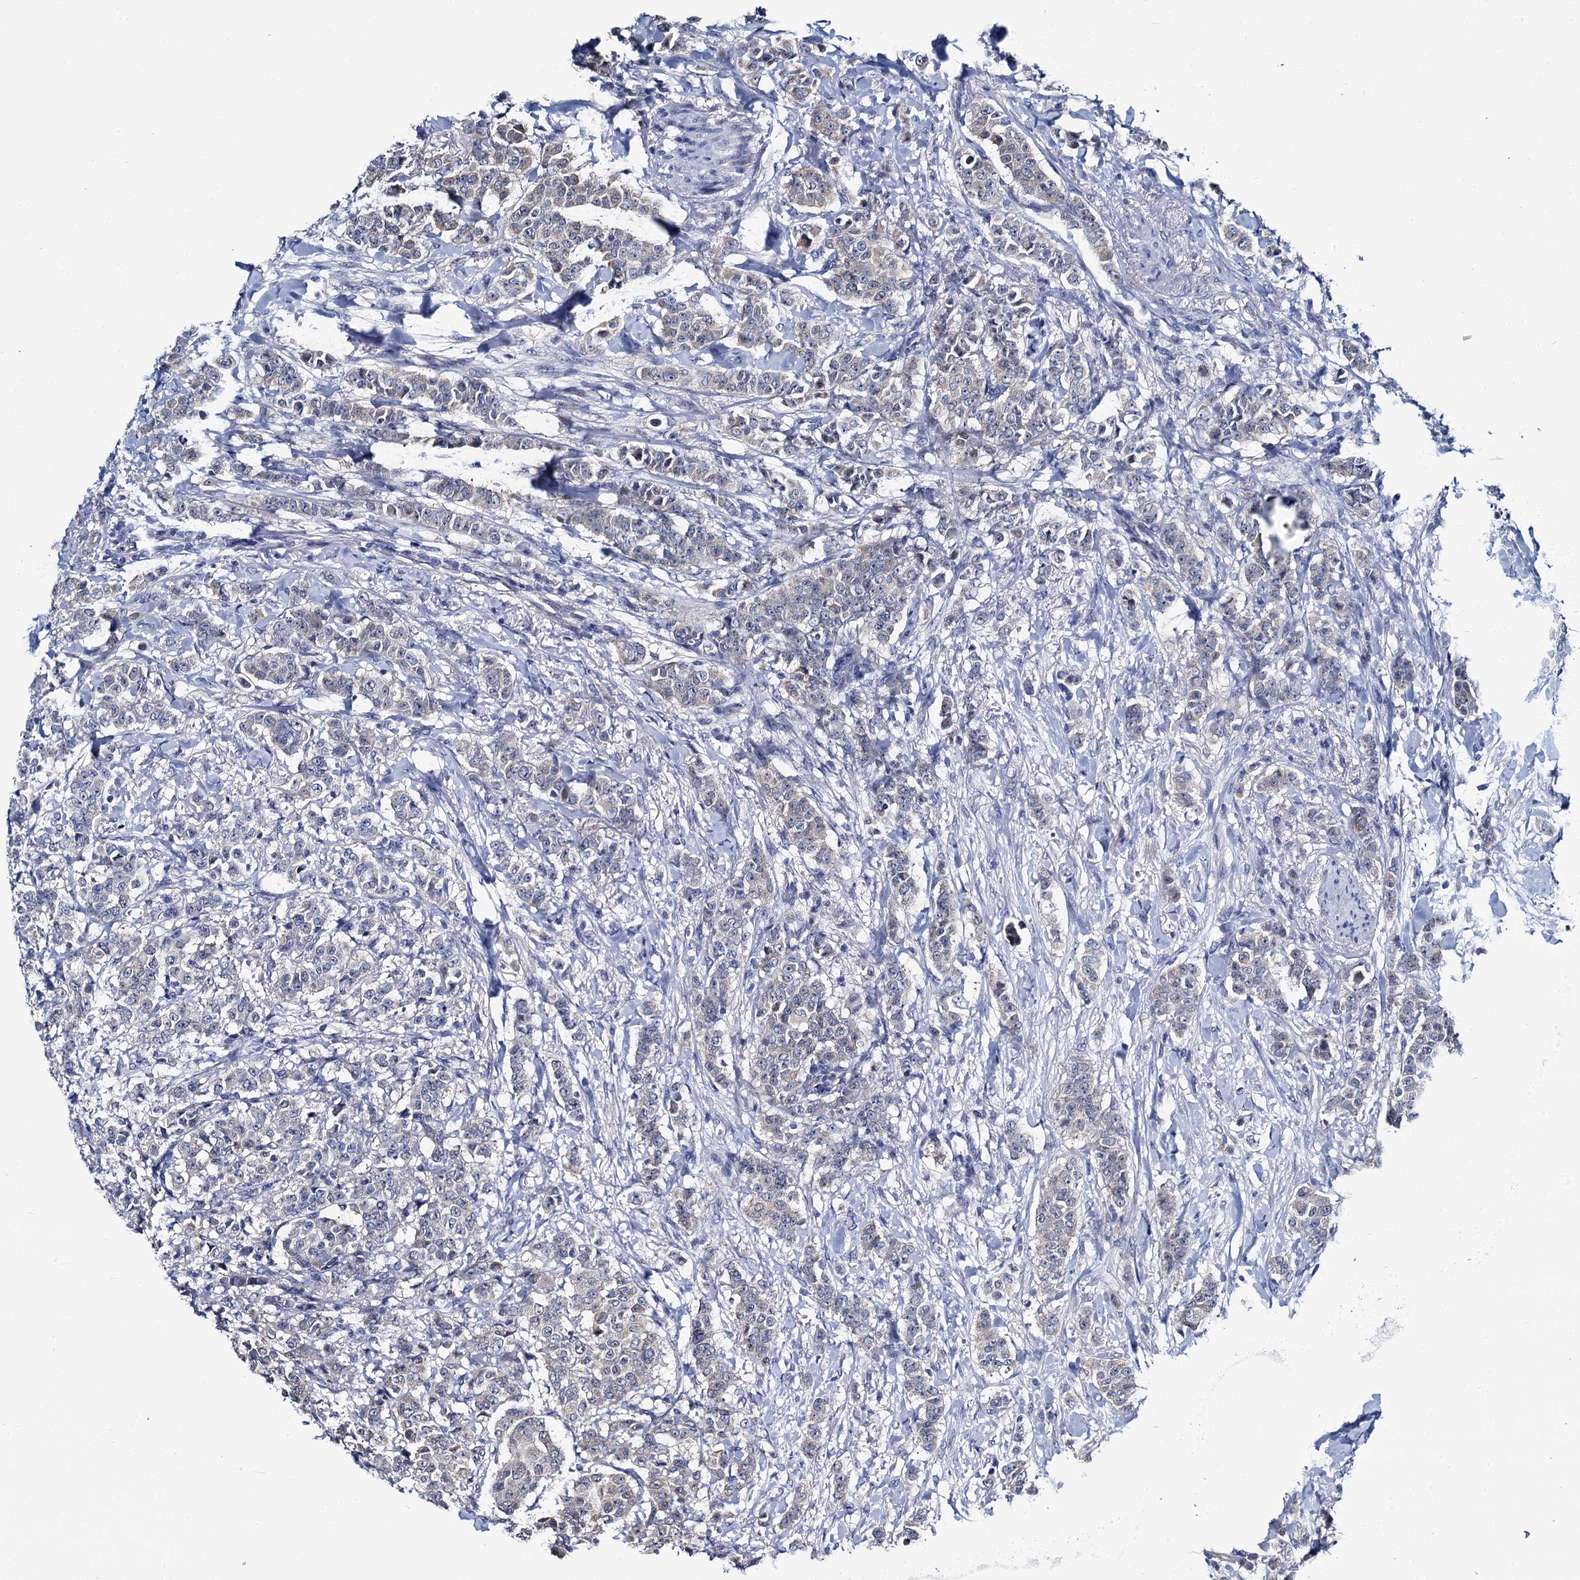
{"staining": {"intensity": "negative", "quantity": "none", "location": "none"}, "tissue": "breast cancer", "cell_type": "Tumor cells", "image_type": "cancer", "snomed": [{"axis": "morphology", "description": "Duct carcinoma"}, {"axis": "topography", "description": "Breast"}], "caption": "Tumor cells show no significant staining in invasive ductal carcinoma (breast).", "gene": "MIOX", "patient": {"sex": "female", "age": 40}}